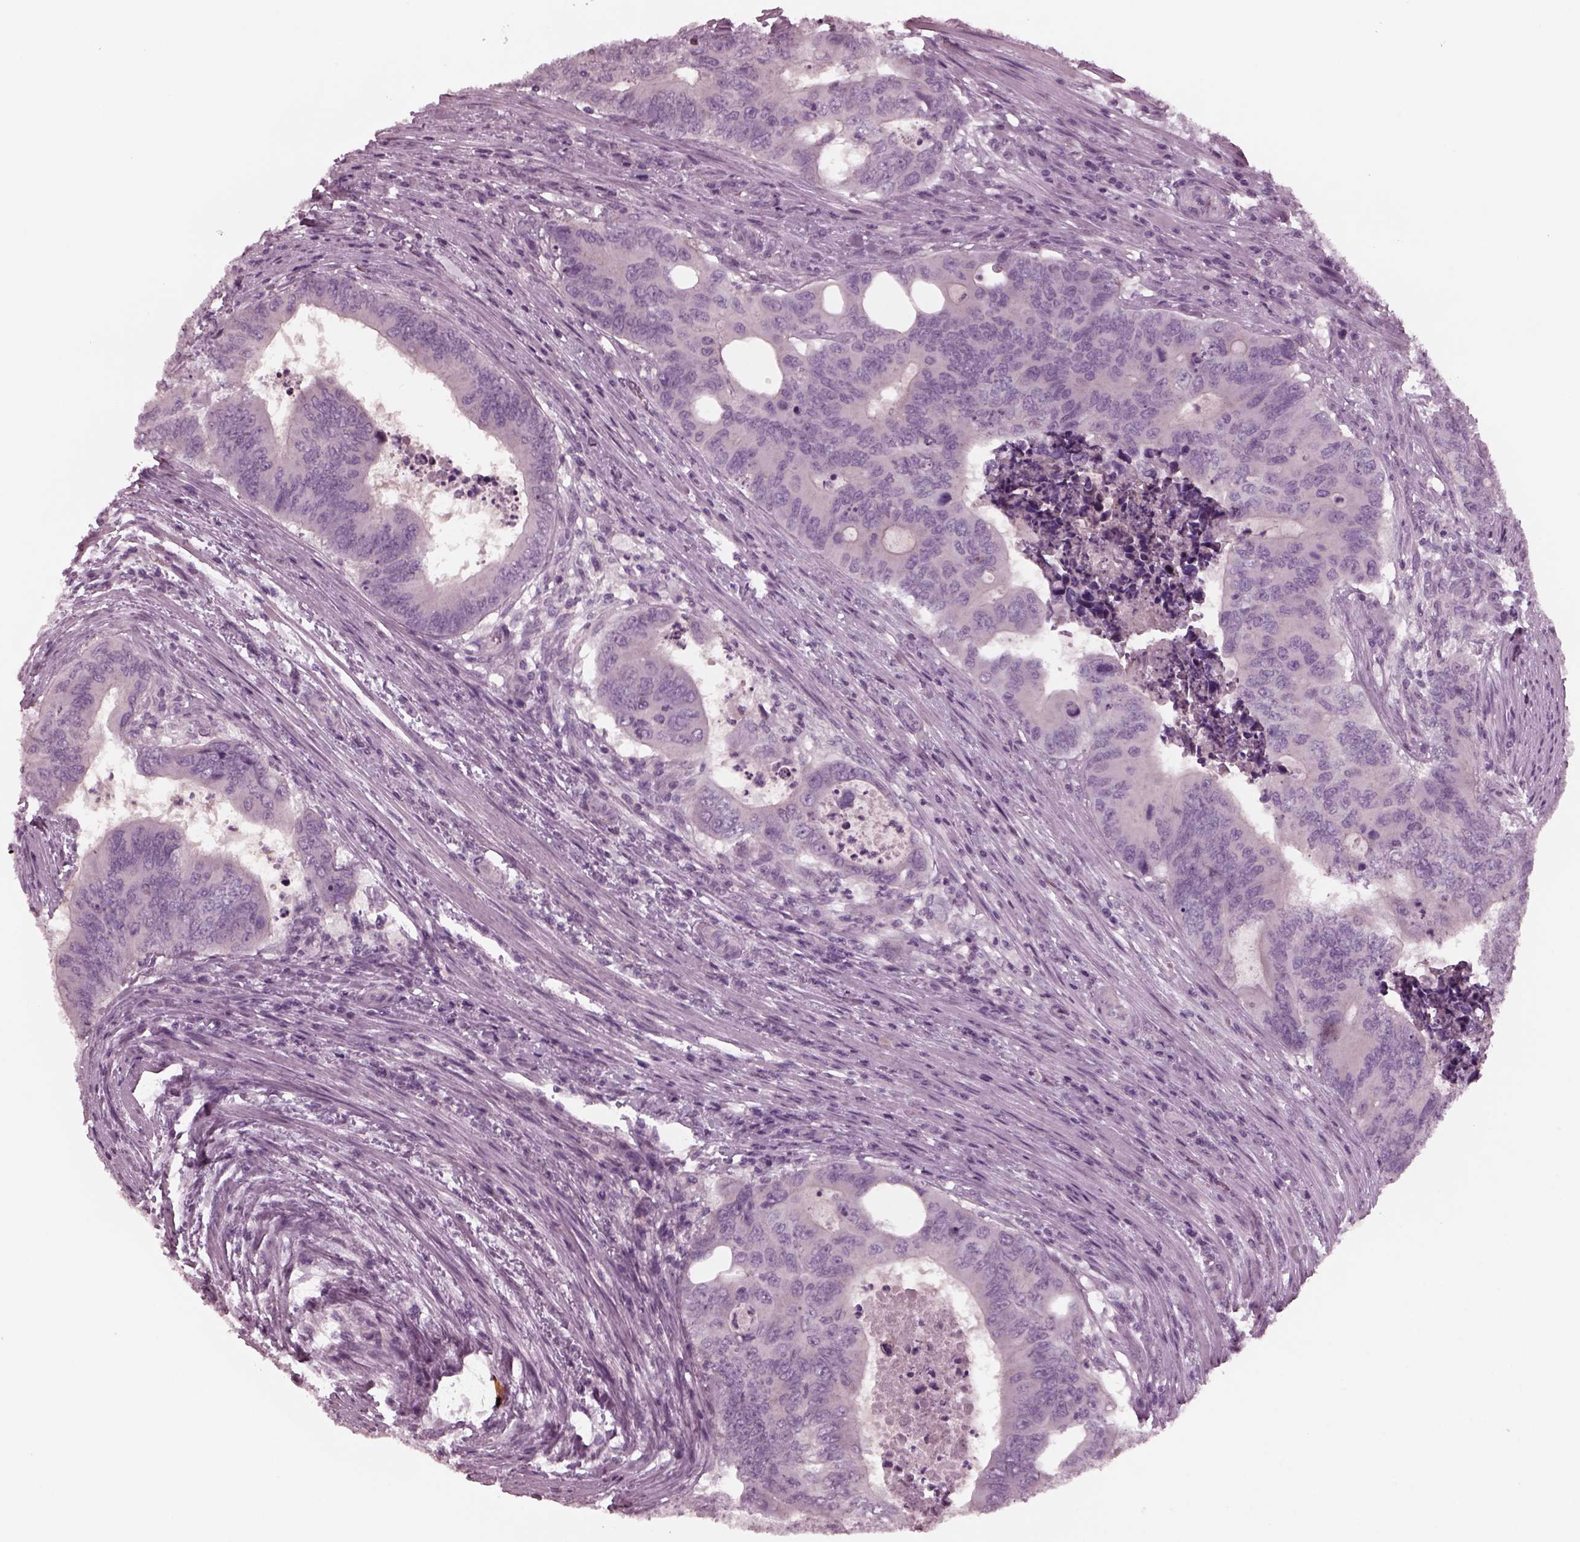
{"staining": {"intensity": "negative", "quantity": "none", "location": "none"}, "tissue": "colorectal cancer", "cell_type": "Tumor cells", "image_type": "cancer", "snomed": [{"axis": "morphology", "description": "Adenocarcinoma, NOS"}, {"axis": "topography", "description": "Colon"}], "caption": "A high-resolution histopathology image shows IHC staining of colorectal cancer (adenocarcinoma), which reveals no significant staining in tumor cells.", "gene": "YY2", "patient": {"sex": "male", "age": 53}}